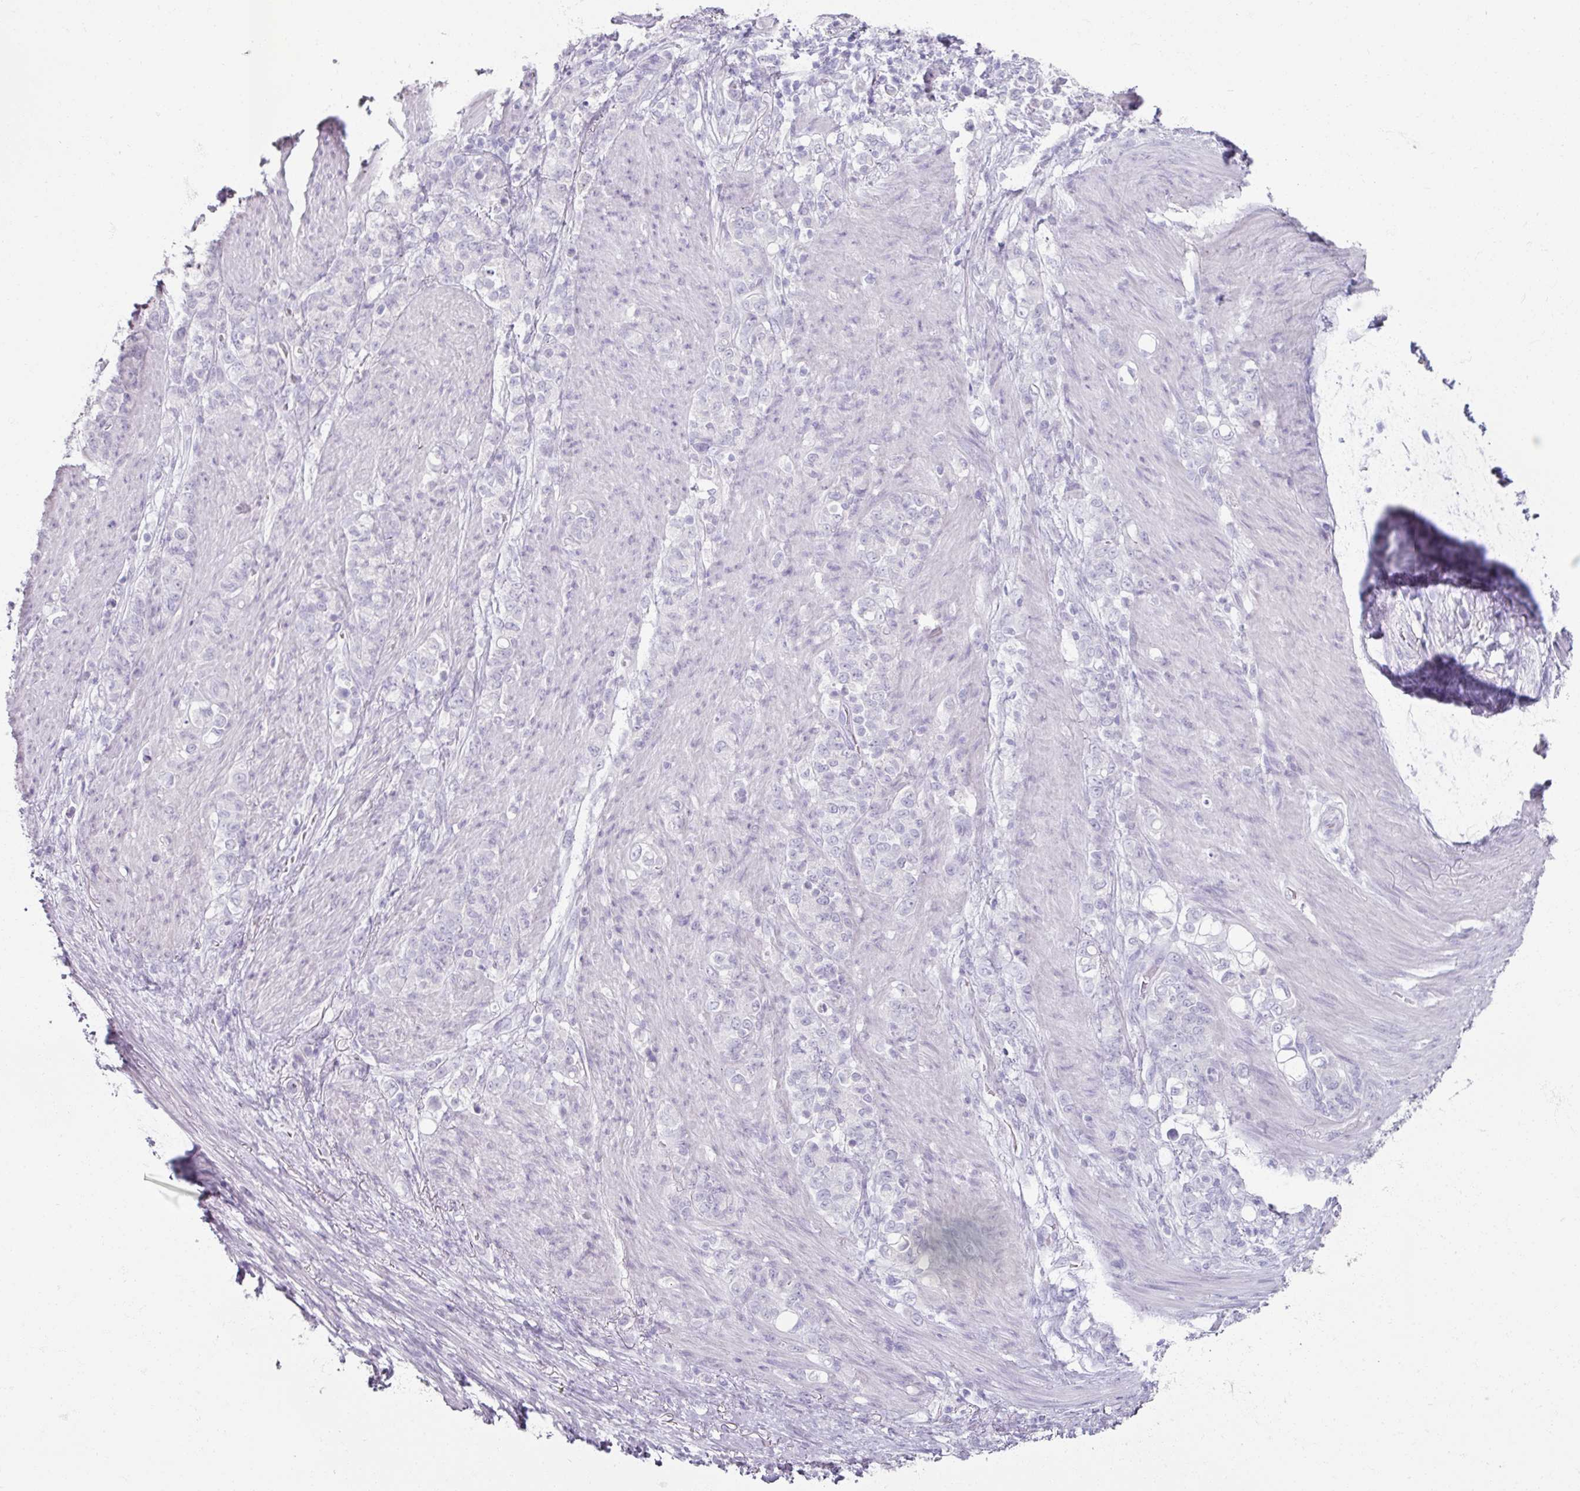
{"staining": {"intensity": "negative", "quantity": "none", "location": "none"}, "tissue": "stomach cancer", "cell_type": "Tumor cells", "image_type": "cancer", "snomed": [{"axis": "morphology", "description": "Adenocarcinoma, NOS"}, {"axis": "topography", "description": "Stomach"}], "caption": "High magnification brightfield microscopy of stomach cancer (adenocarcinoma) stained with DAB (3,3'-diaminobenzidine) (brown) and counterstained with hematoxylin (blue): tumor cells show no significant positivity.", "gene": "TG", "patient": {"sex": "female", "age": 79}}